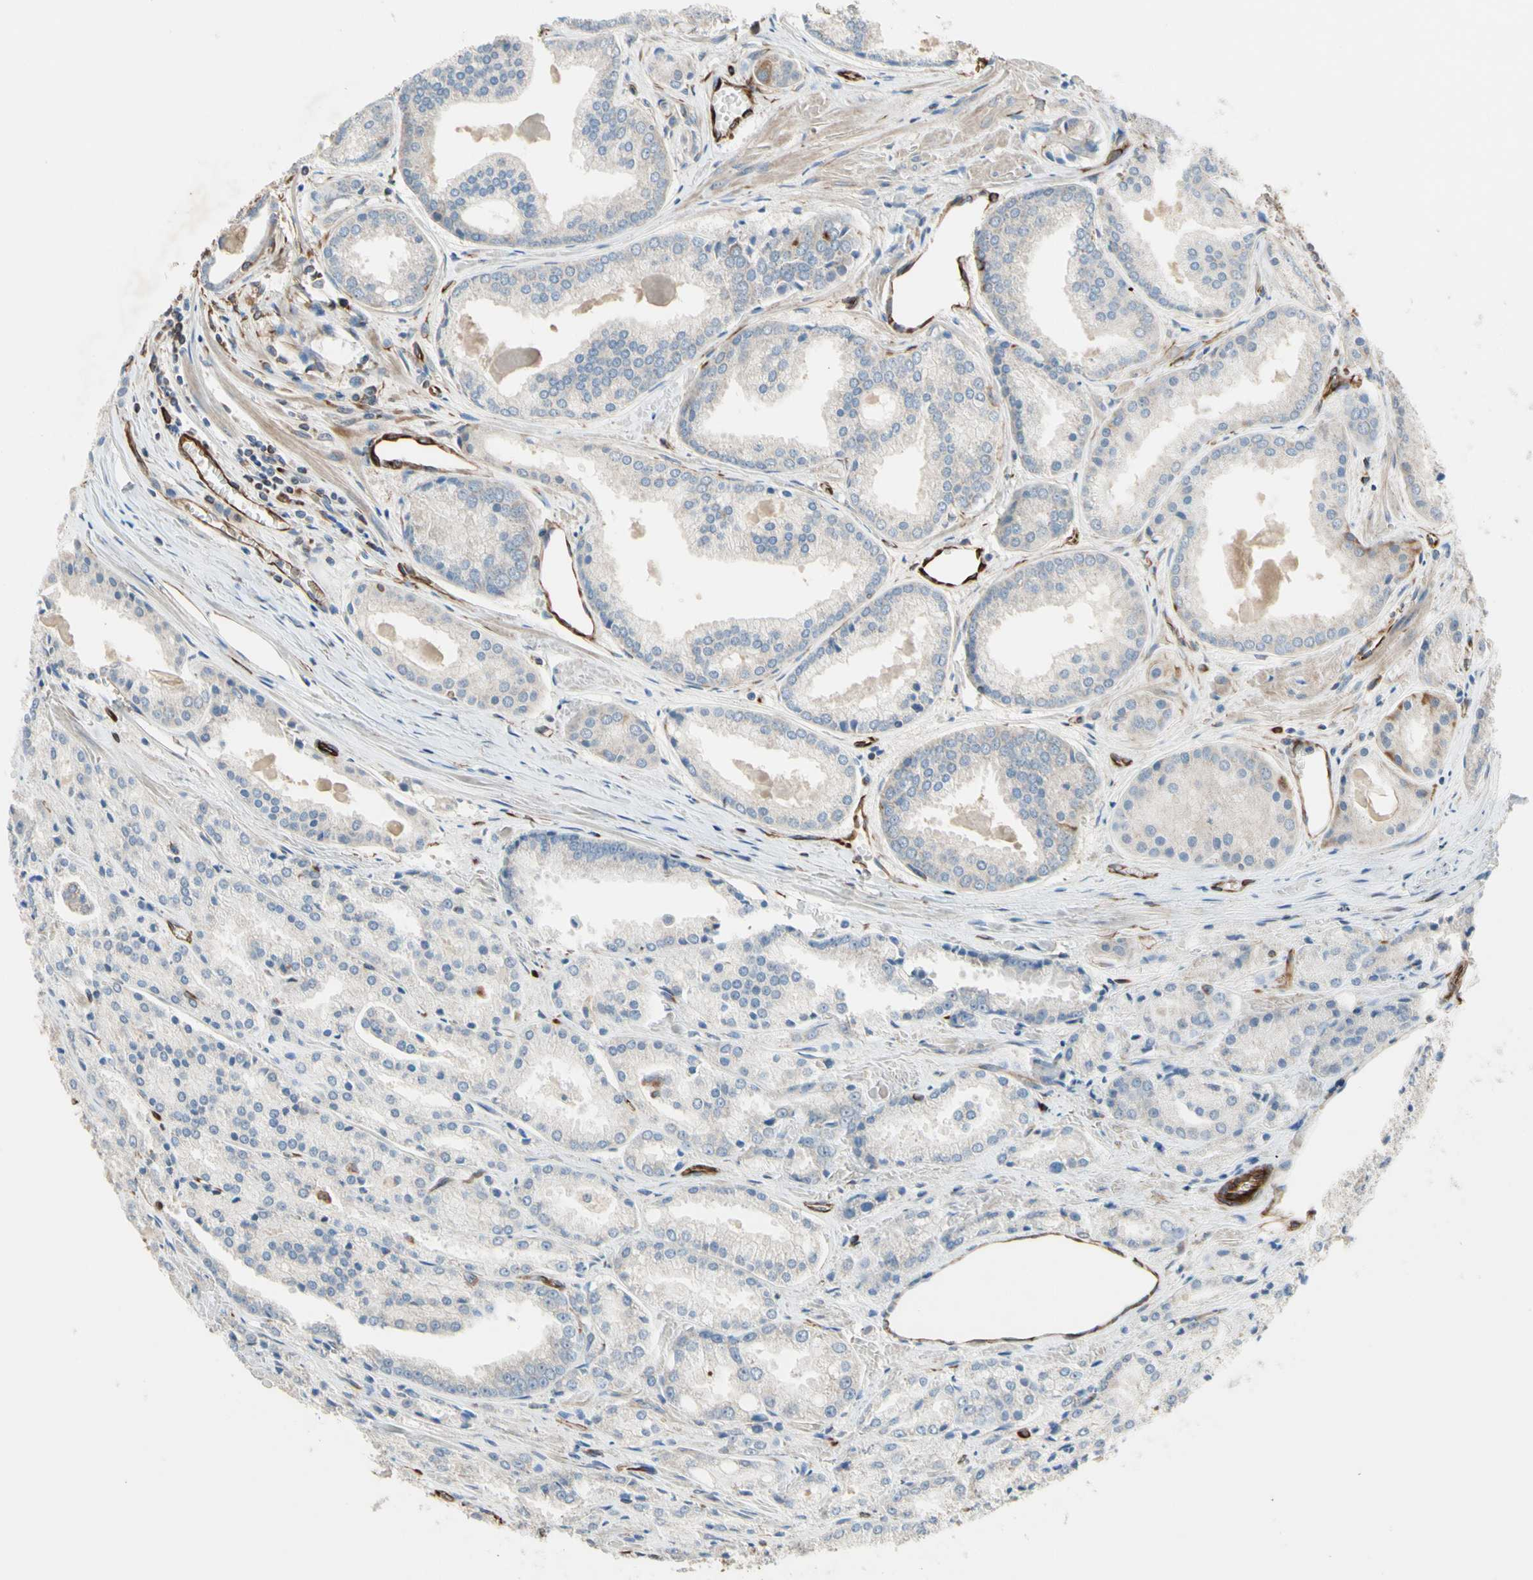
{"staining": {"intensity": "weak", "quantity": "<25%", "location": "cytoplasmic/membranous"}, "tissue": "prostate cancer", "cell_type": "Tumor cells", "image_type": "cancer", "snomed": [{"axis": "morphology", "description": "Adenocarcinoma, Low grade"}, {"axis": "topography", "description": "Prostate"}], "caption": "Protein analysis of prostate cancer (adenocarcinoma (low-grade)) shows no significant expression in tumor cells.", "gene": "TRAF2", "patient": {"sex": "male", "age": 64}}